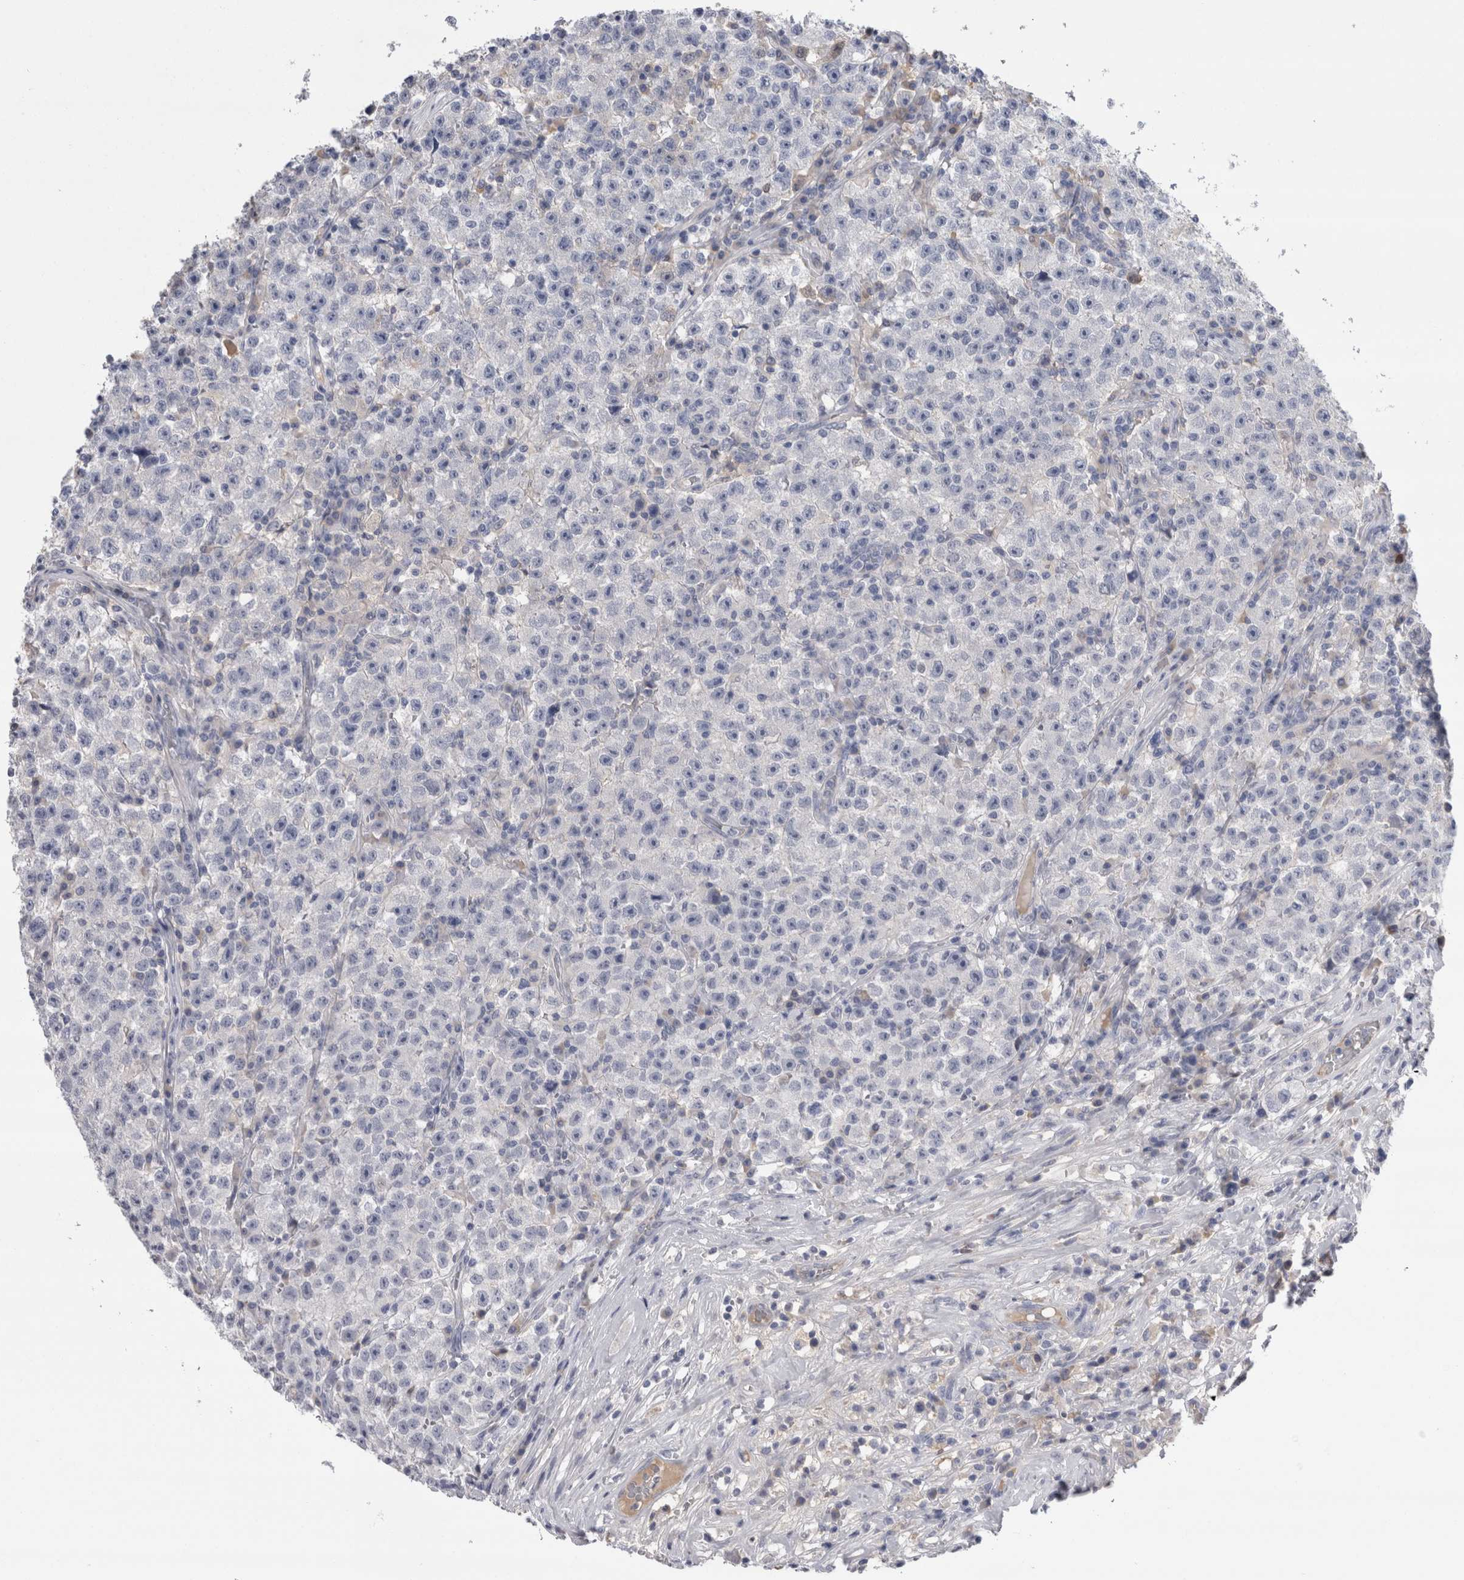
{"staining": {"intensity": "negative", "quantity": "none", "location": "none"}, "tissue": "testis cancer", "cell_type": "Tumor cells", "image_type": "cancer", "snomed": [{"axis": "morphology", "description": "Seminoma, NOS"}, {"axis": "topography", "description": "Testis"}], "caption": "This image is of testis seminoma stained with immunohistochemistry to label a protein in brown with the nuclei are counter-stained blue. There is no expression in tumor cells.", "gene": "REG1A", "patient": {"sex": "male", "age": 22}}